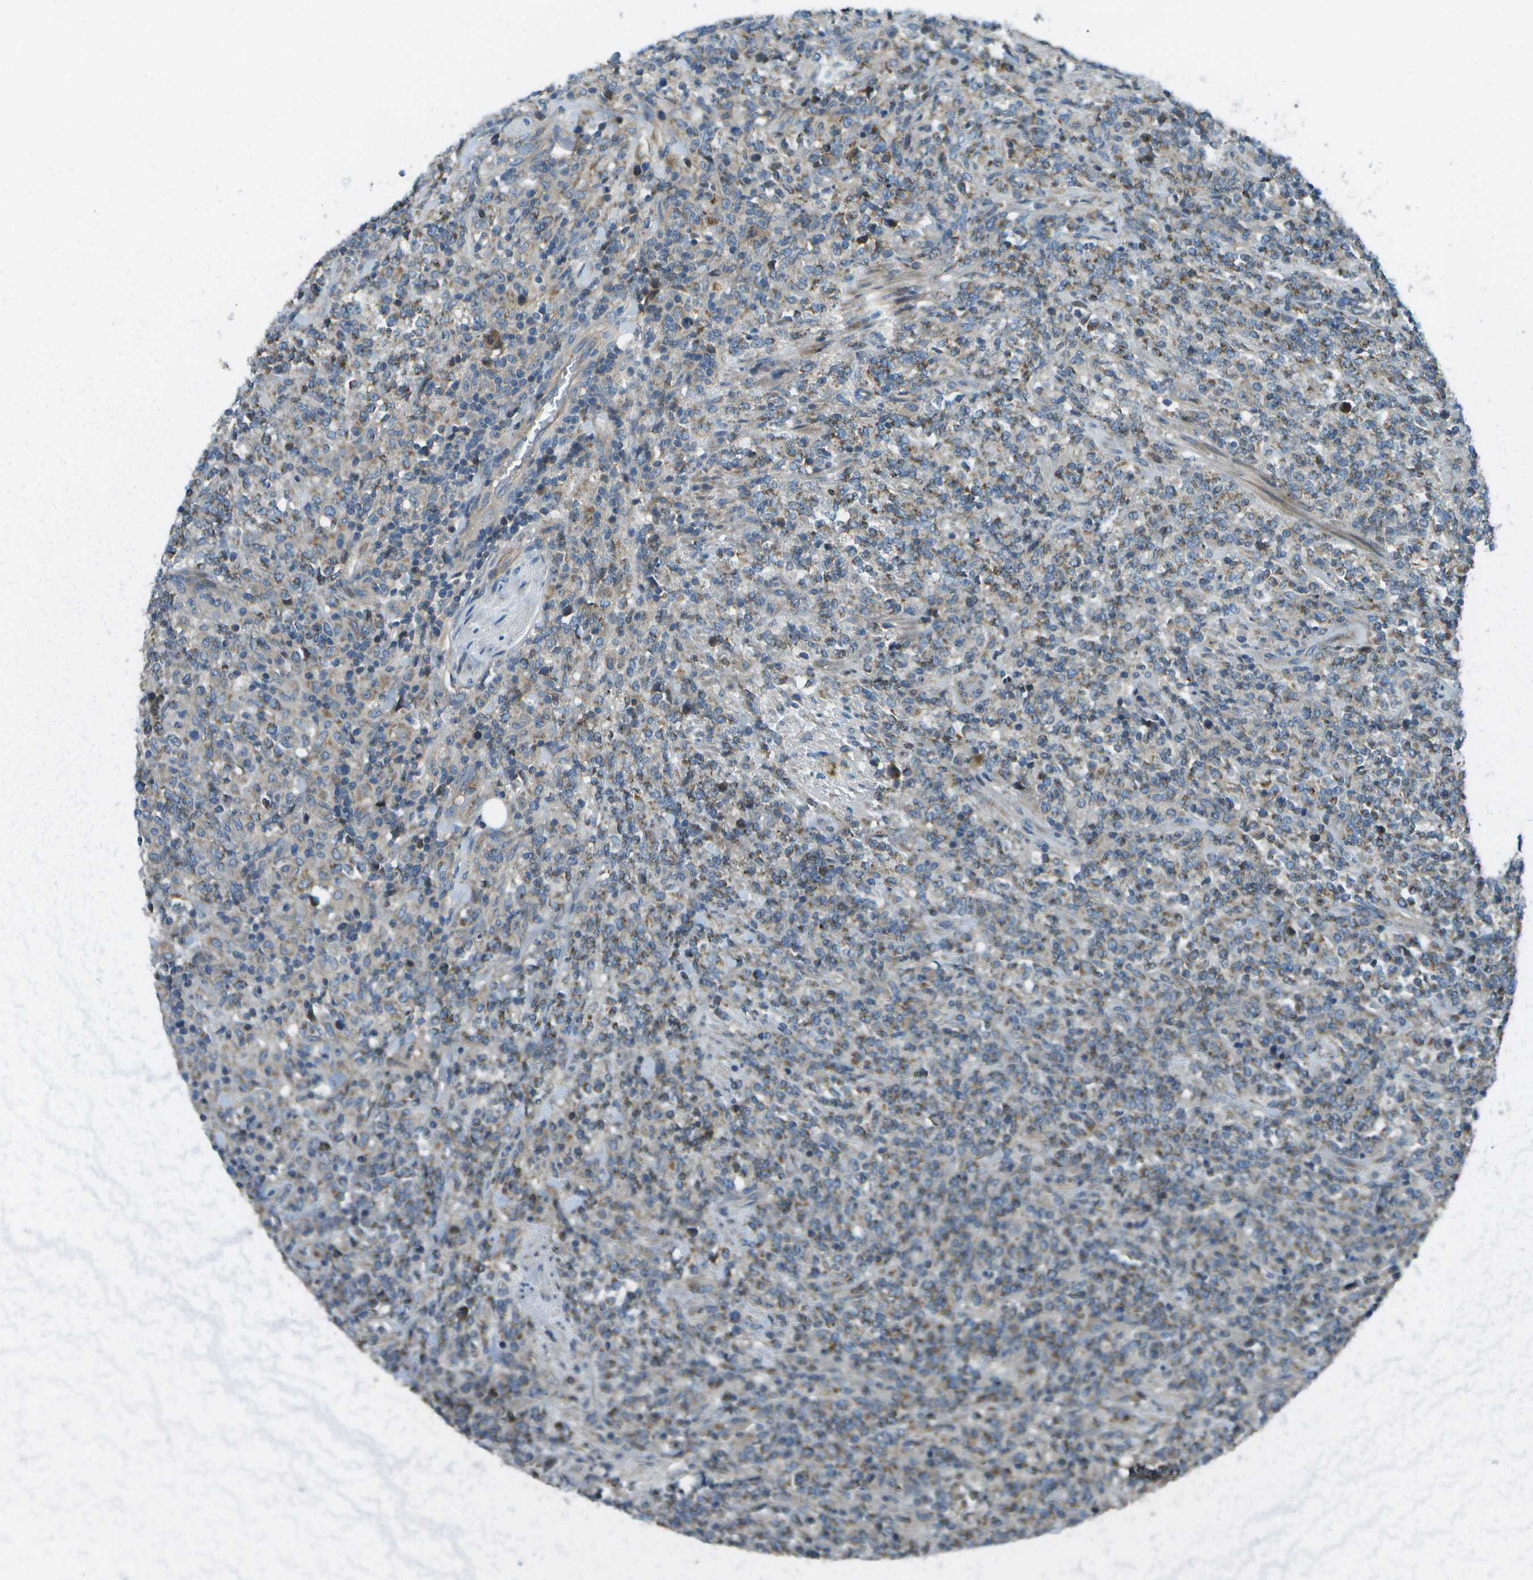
{"staining": {"intensity": "moderate", "quantity": "<25%", "location": "cytoplasmic/membranous"}, "tissue": "lymphoma", "cell_type": "Tumor cells", "image_type": "cancer", "snomed": [{"axis": "morphology", "description": "Malignant lymphoma, non-Hodgkin's type, High grade"}, {"axis": "topography", "description": "Soft tissue"}], "caption": "Human high-grade malignant lymphoma, non-Hodgkin's type stained with a protein marker demonstrates moderate staining in tumor cells.", "gene": "PXYLP1", "patient": {"sex": "male", "age": 18}}